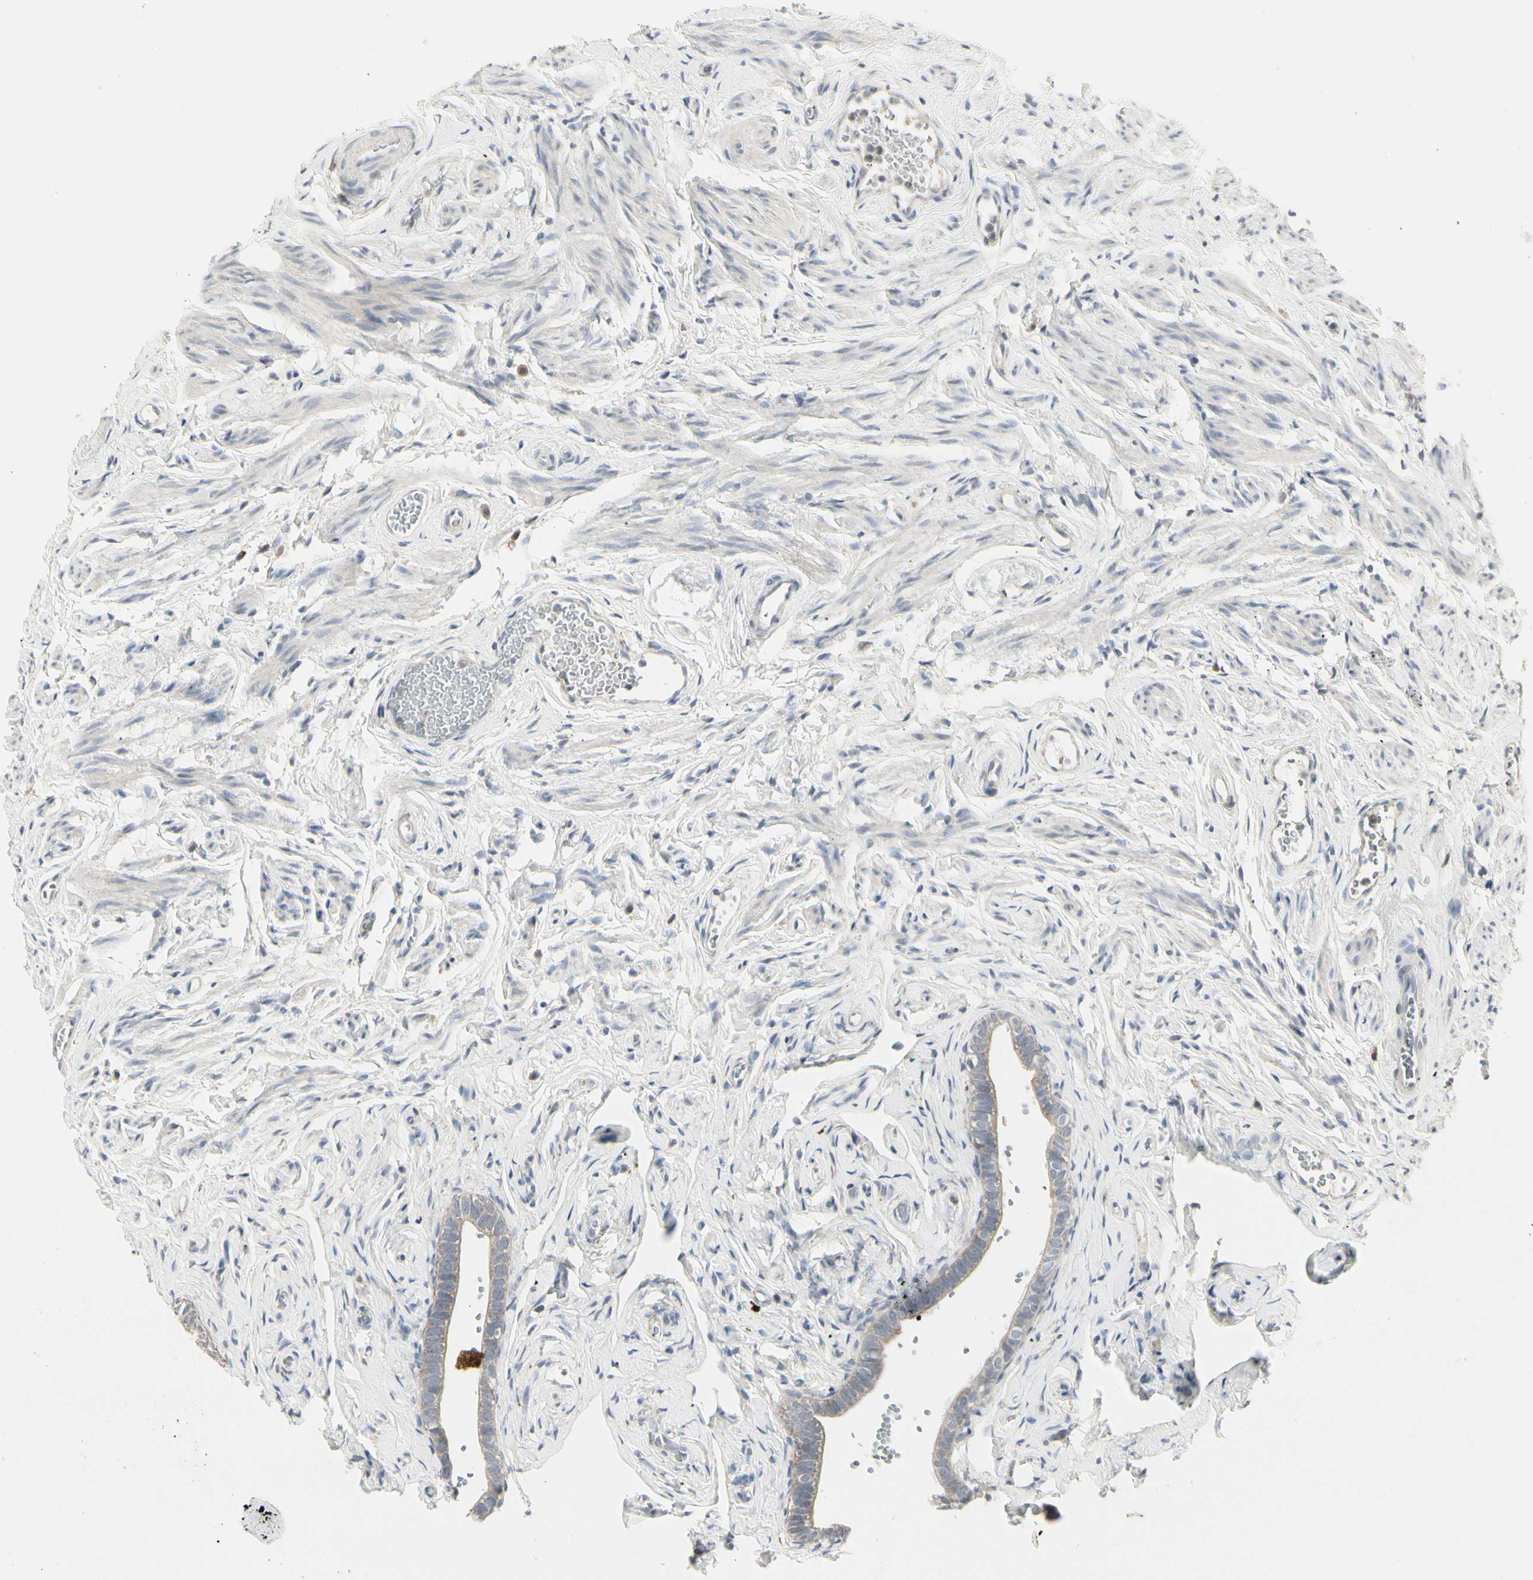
{"staining": {"intensity": "weak", "quantity": "25%-75%", "location": "cytoplasmic/membranous"}, "tissue": "fallopian tube", "cell_type": "Glandular cells", "image_type": "normal", "snomed": [{"axis": "morphology", "description": "Normal tissue, NOS"}, {"axis": "topography", "description": "Fallopian tube"}], "caption": "Weak cytoplasmic/membranous positivity for a protein is present in about 25%-75% of glandular cells of benign fallopian tube using IHC.", "gene": "GRN", "patient": {"sex": "female", "age": 71}}